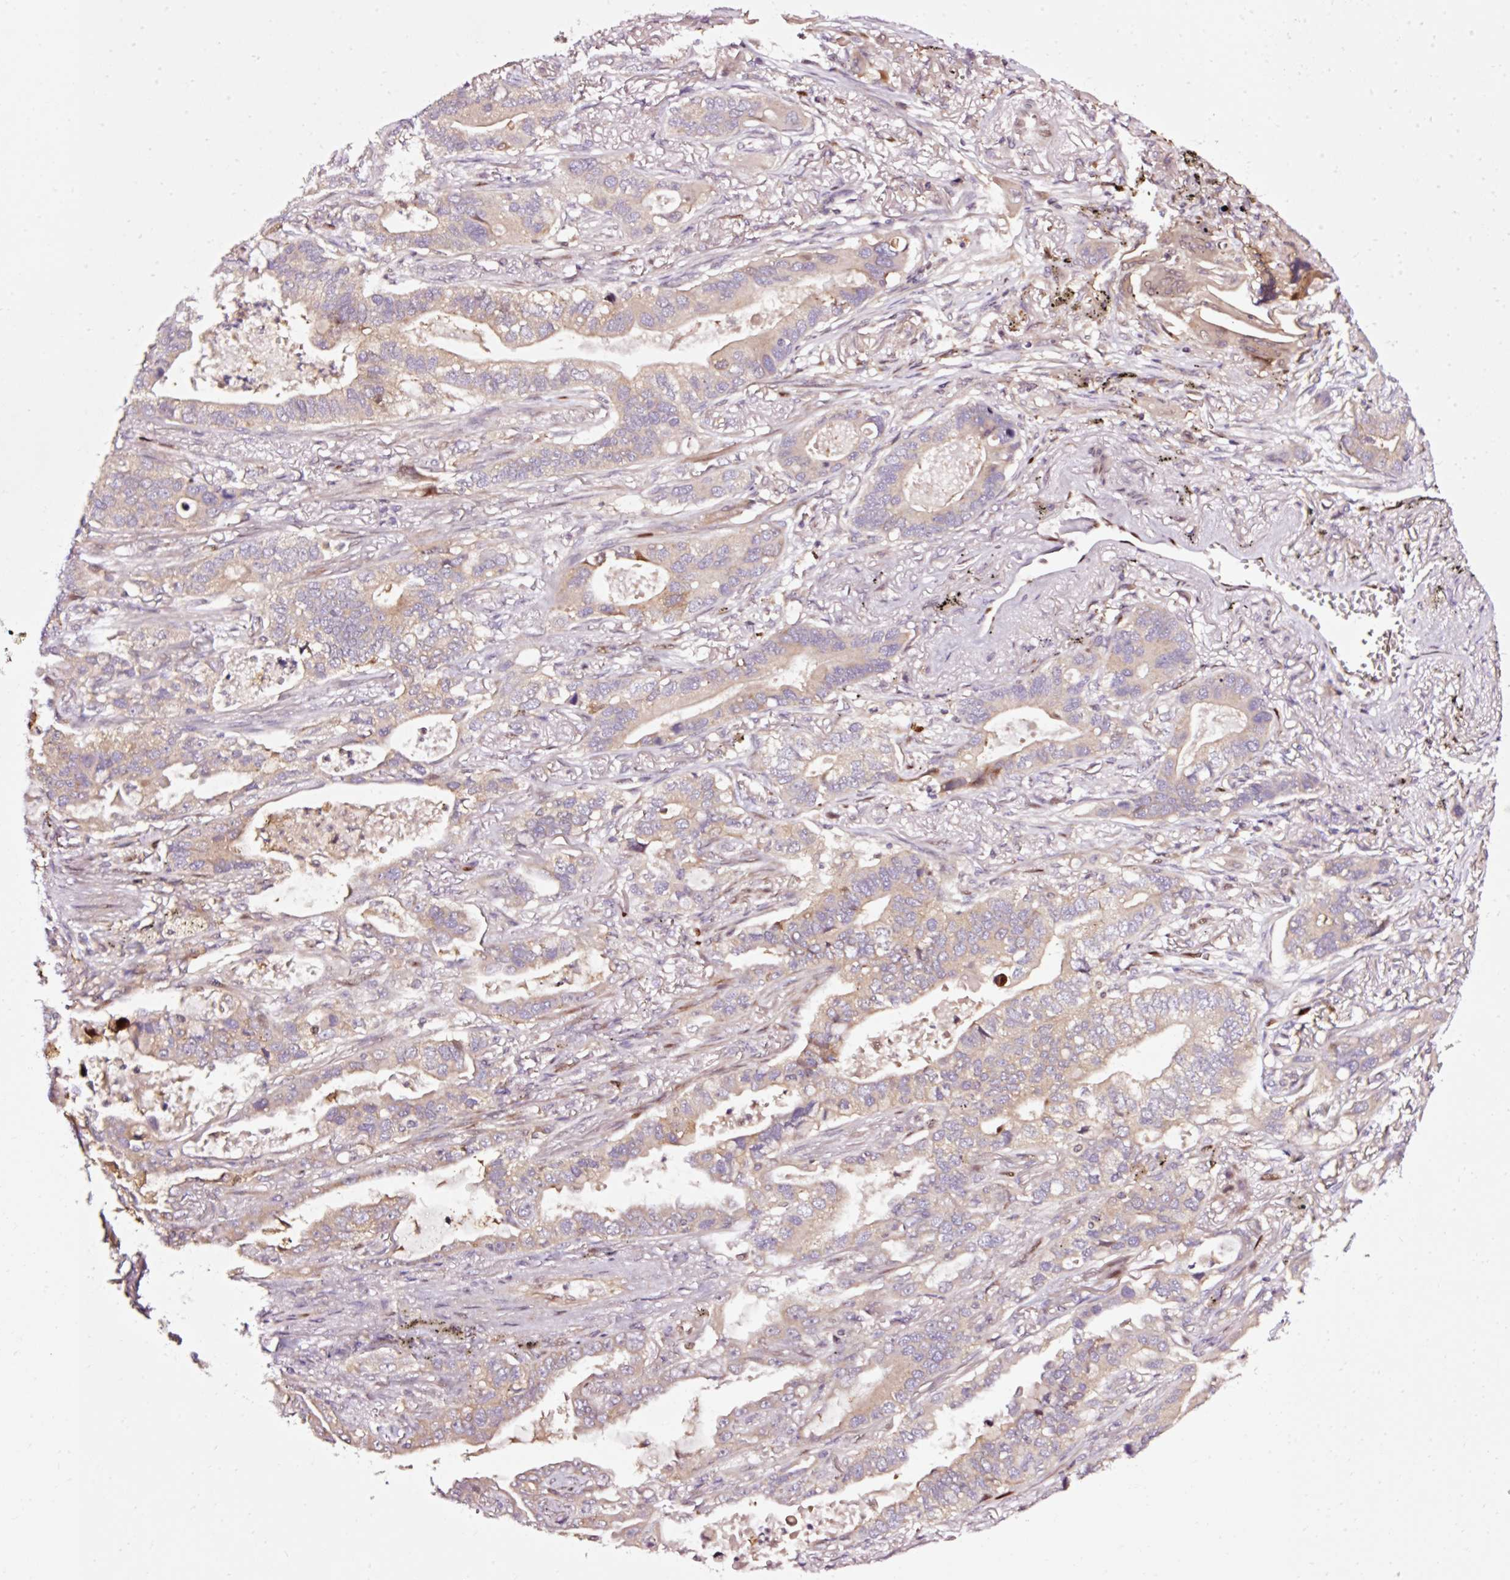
{"staining": {"intensity": "weak", "quantity": "25%-75%", "location": "cytoplasmic/membranous"}, "tissue": "lung cancer", "cell_type": "Tumor cells", "image_type": "cancer", "snomed": [{"axis": "morphology", "description": "Adenocarcinoma, NOS"}, {"axis": "topography", "description": "Lung"}], "caption": "Lung cancer (adenocarcinoma) tissue shows weak cytoplasmic/membranous expression in approximately 25%-75% of tumor cells, visualized by immunohistochemistry.", "gene": "NAPA", "patient": {"sex": "male", "age": 67}}